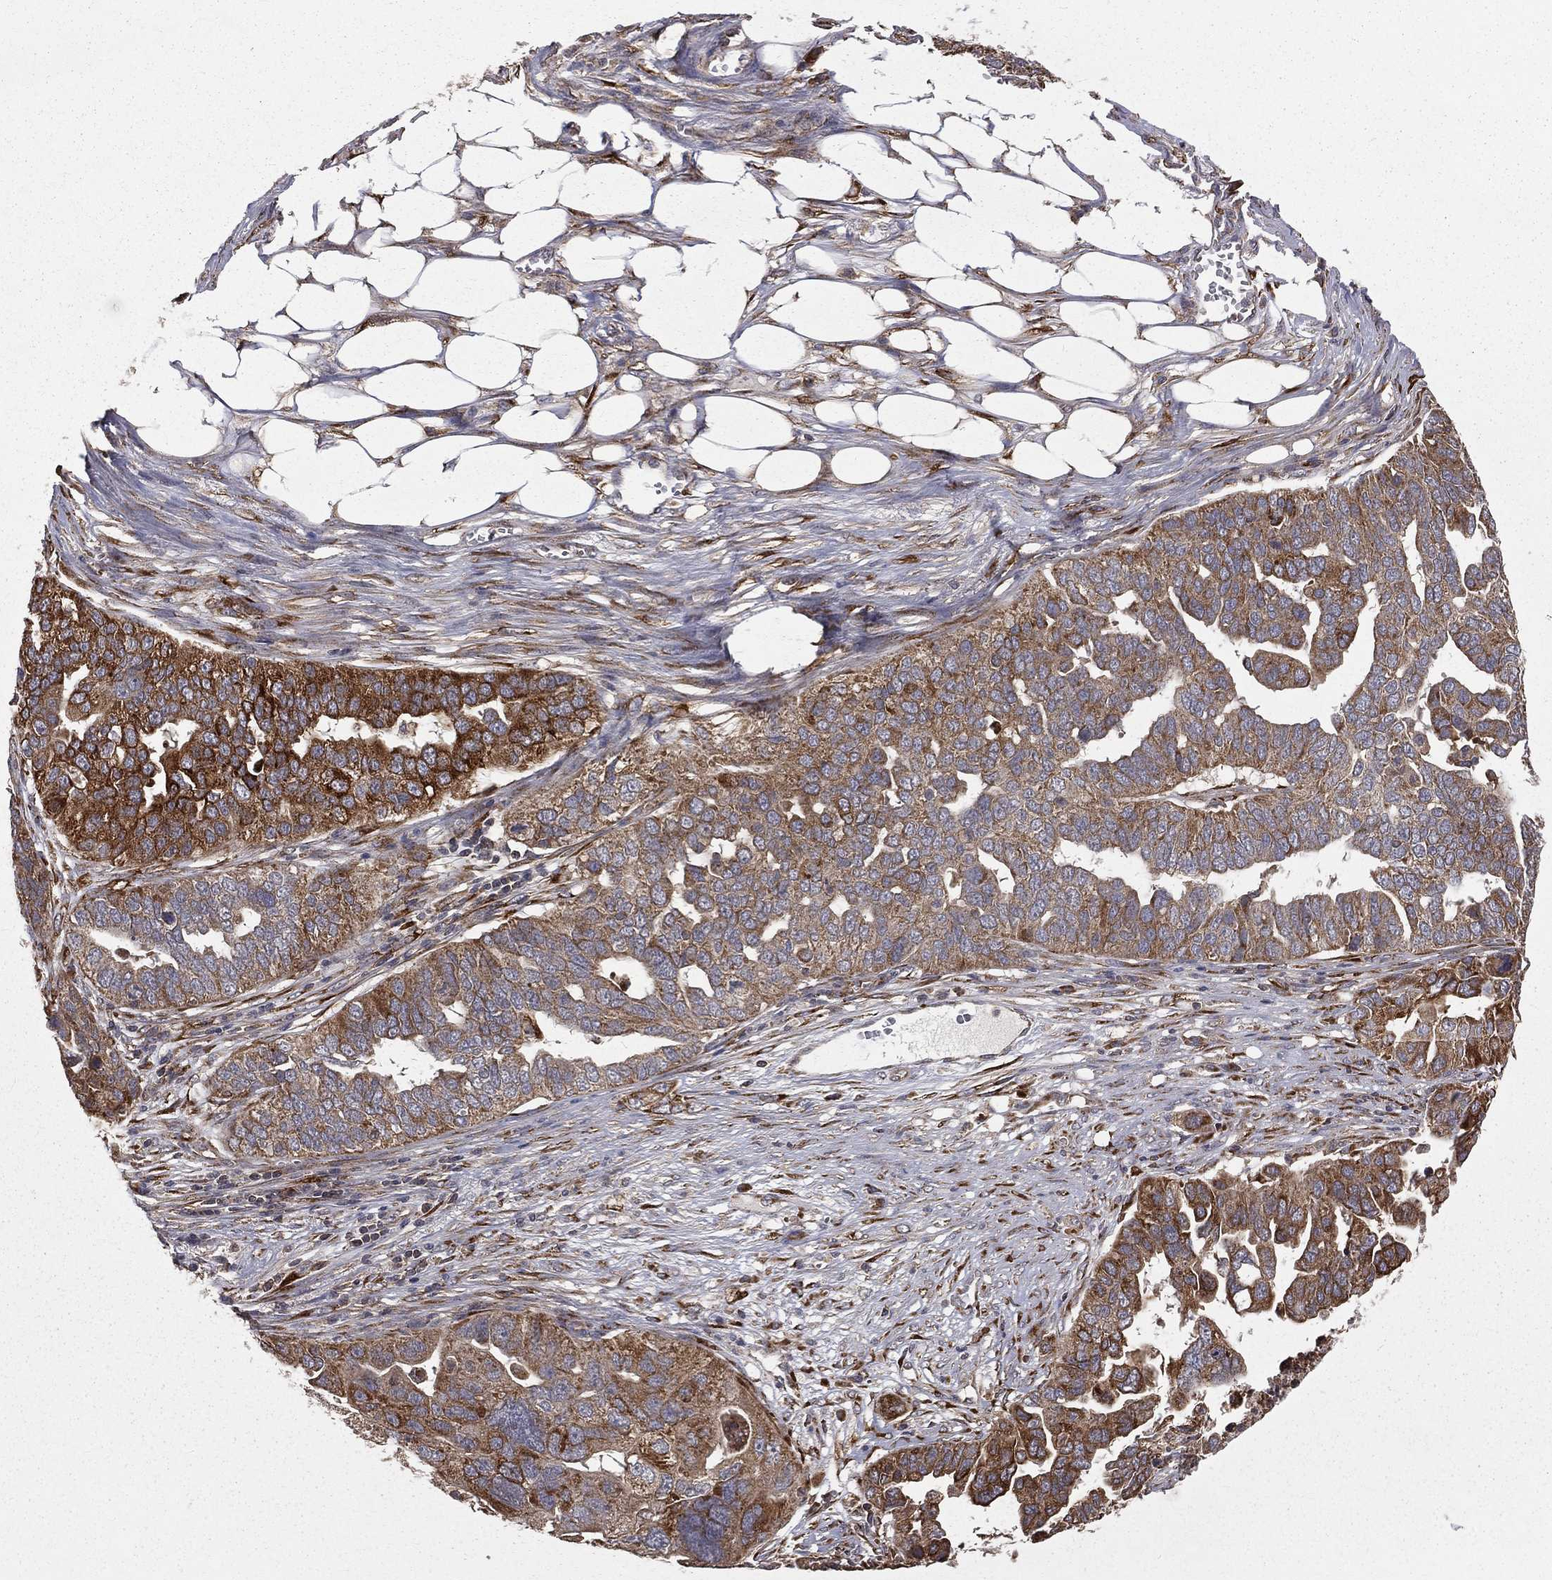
{"staining": {"intensity": "strong", "quantity": "25%-75%", "location": "cytoplasmic/membranous"}, "tissue": "ovarian cancer", "cell_type": "Tumor cells", "image_type": "cancer", "snomed": [{"axis": "morphology", "description": "Carcinoma, endometroid"}, {"axis": "topography", "description": "Soft tissue"}, {"axis": "topography", "description": "Ovary"}], "caption": "The photomicrograph reveals immunohistochemical staining of ovarian cancer. There is strong cytoplasmic/membranous expression is seen in approximately 25%-75% of tumor cells.", "gene": "OLFML1", "patient": {"sex": "female", "age": 52}}